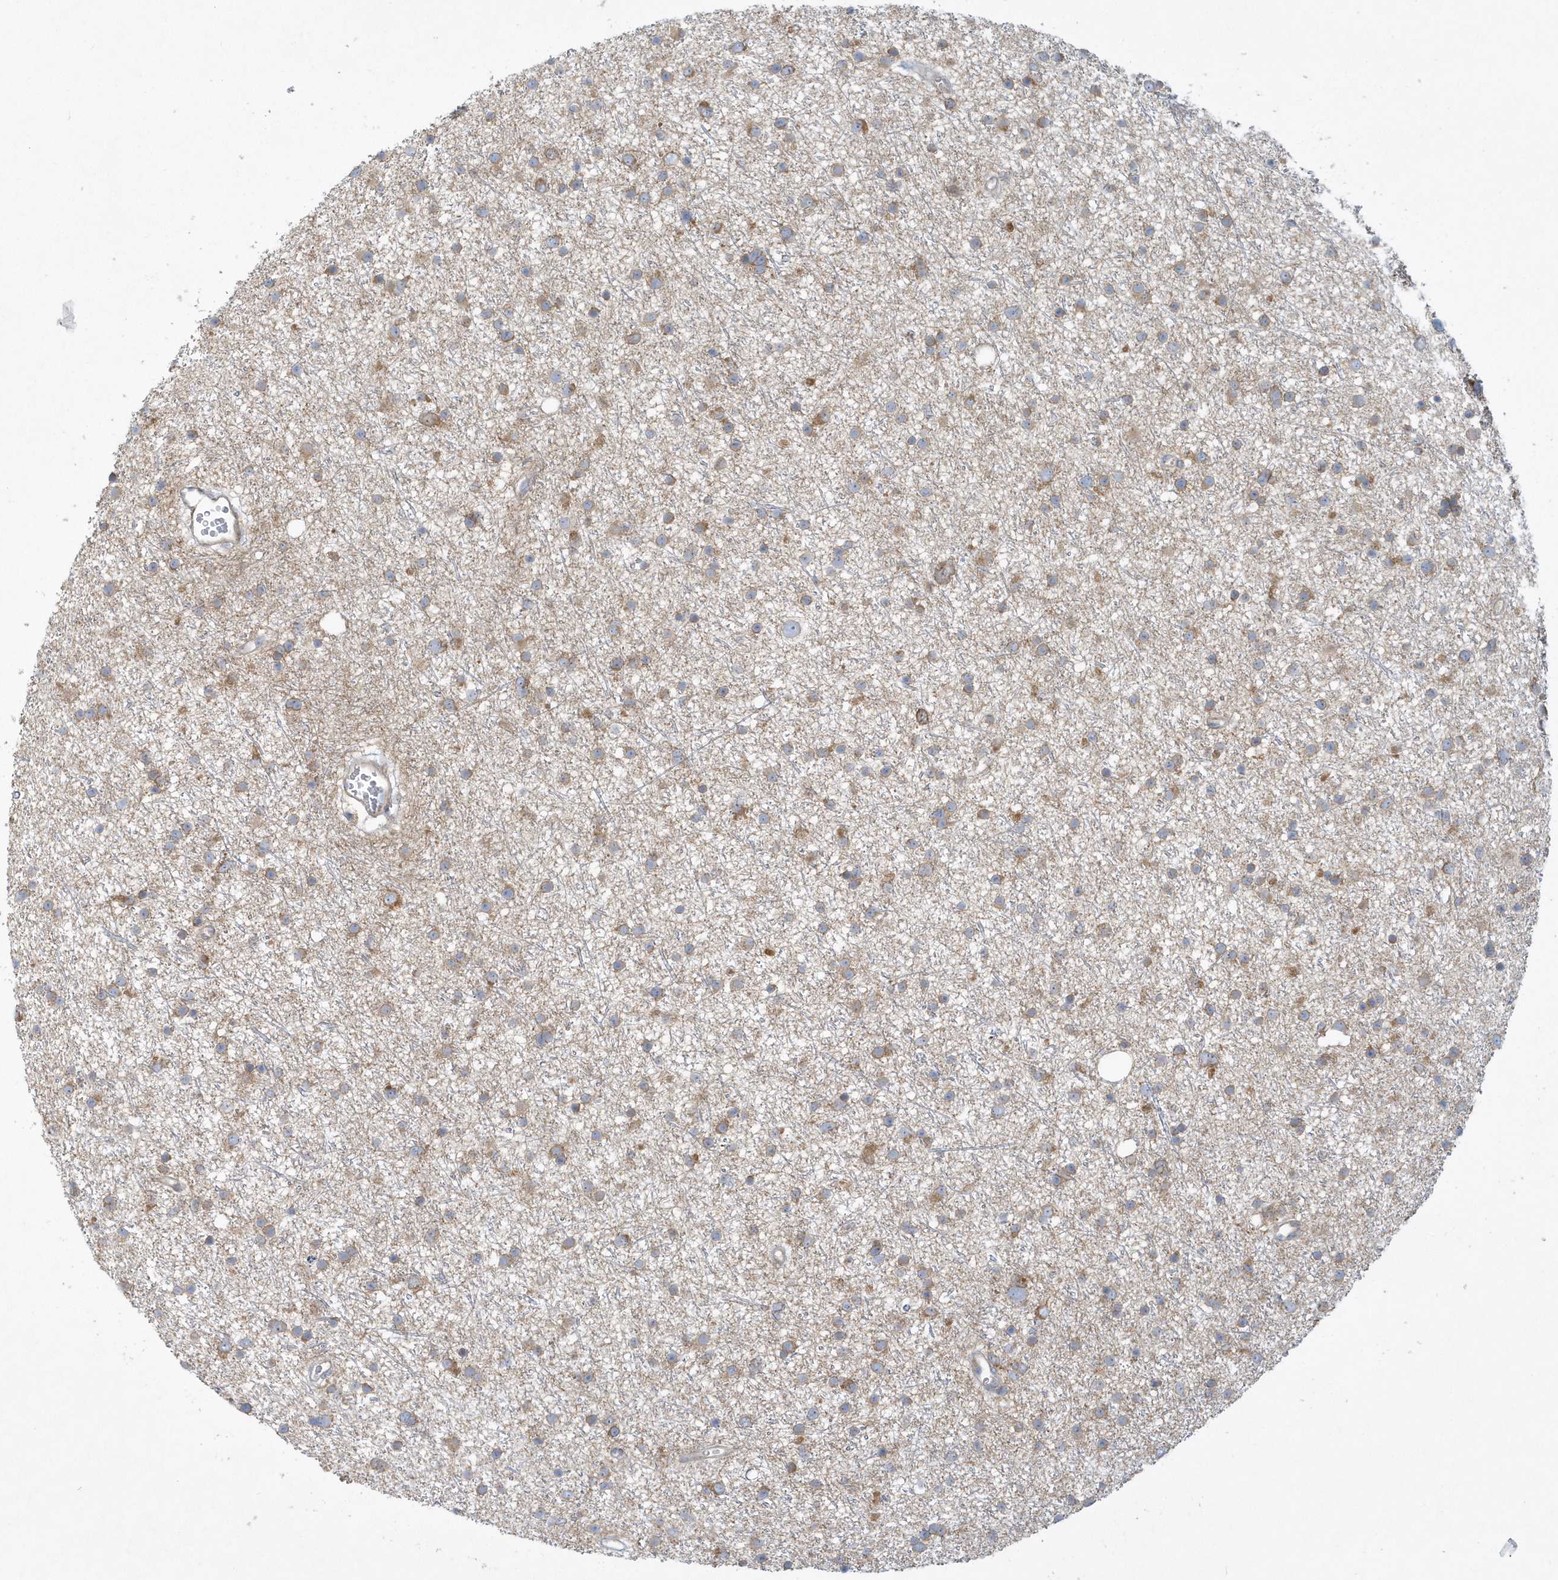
{"staining": {"intensity": "moderate", "quantity": "25%-75%", "location": "cytoplasmic/membranous"}, "tissue": "glioma", "cell_type": "Tumor cells", "image_type": "cancer", "snomed": [{"axis": "morphology", "description": "Glioma, malignant, Low grade"}, {"axis": "topography", "description": "Cerebral cortex"}], "caption": "Tumor cells exhibit medium levels of moderate cytoplasmic/membranous expression in approximately 25%-75% of cells in malignant glioma (low-grade).", "gene": "CNOT10", "patient": {"sex": "female", "age": 39}}